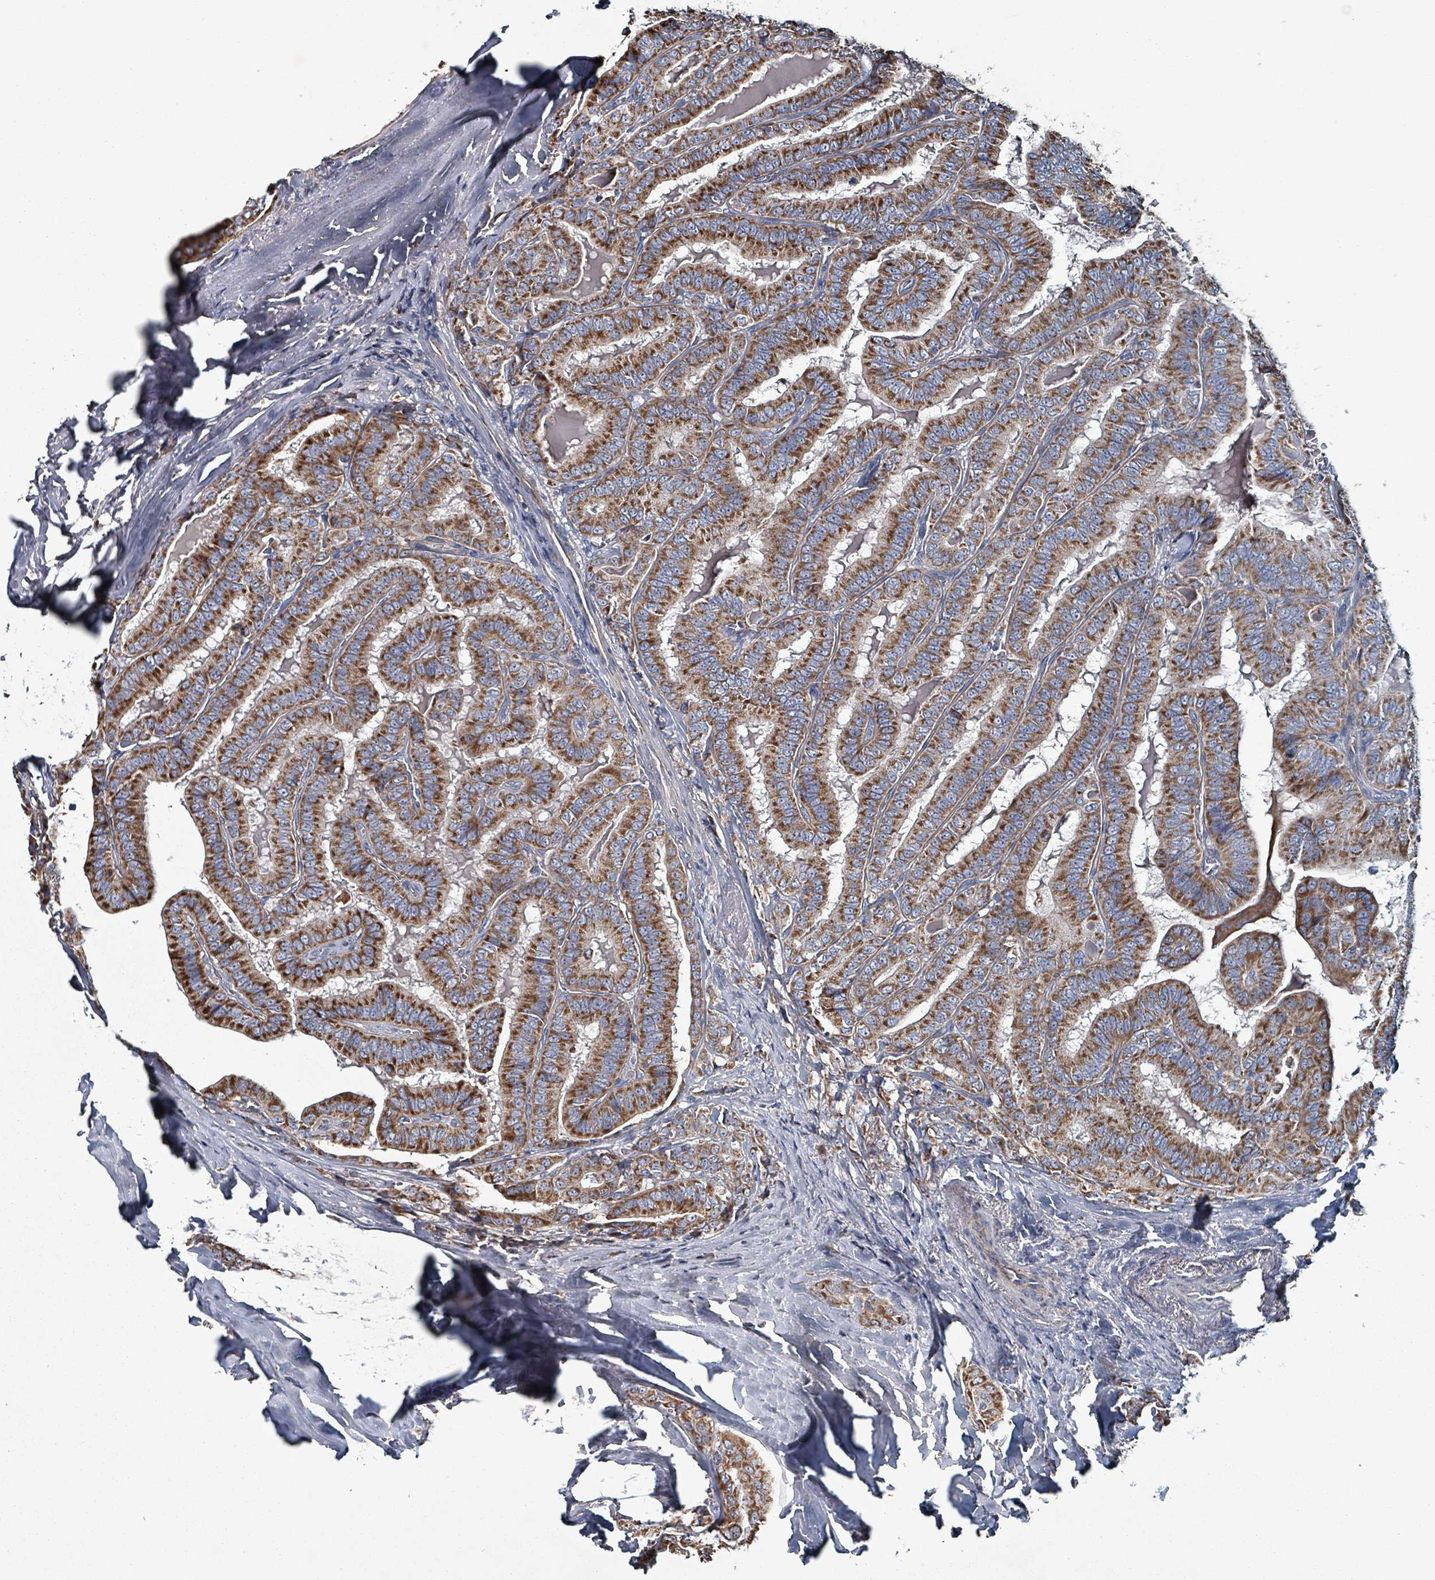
{"staining": {"intensity": "strong", "quantity": ">75%", "location": "cytoplasmic/membranous"}, "tissue": "thyroid cancer", "cell_type": "Tumor cells", "image_type": "cancer", "snomed": [{"axis": "morphology", "description": "Papillary adenocarcinoma, NOS"}, {"axis": "topography", "description": "Thyroid gland"}], "caption": "A high-resolution histopathology image shows immunohistochemistry (IHC) staining of papillary adenocarcinoma (thyroid), which shows strong cytoplasmic/membranous staining in approximately >75% of tumor cells.", "gene": "ABHD18", "patient": {"sex": "male", "age": 61}}